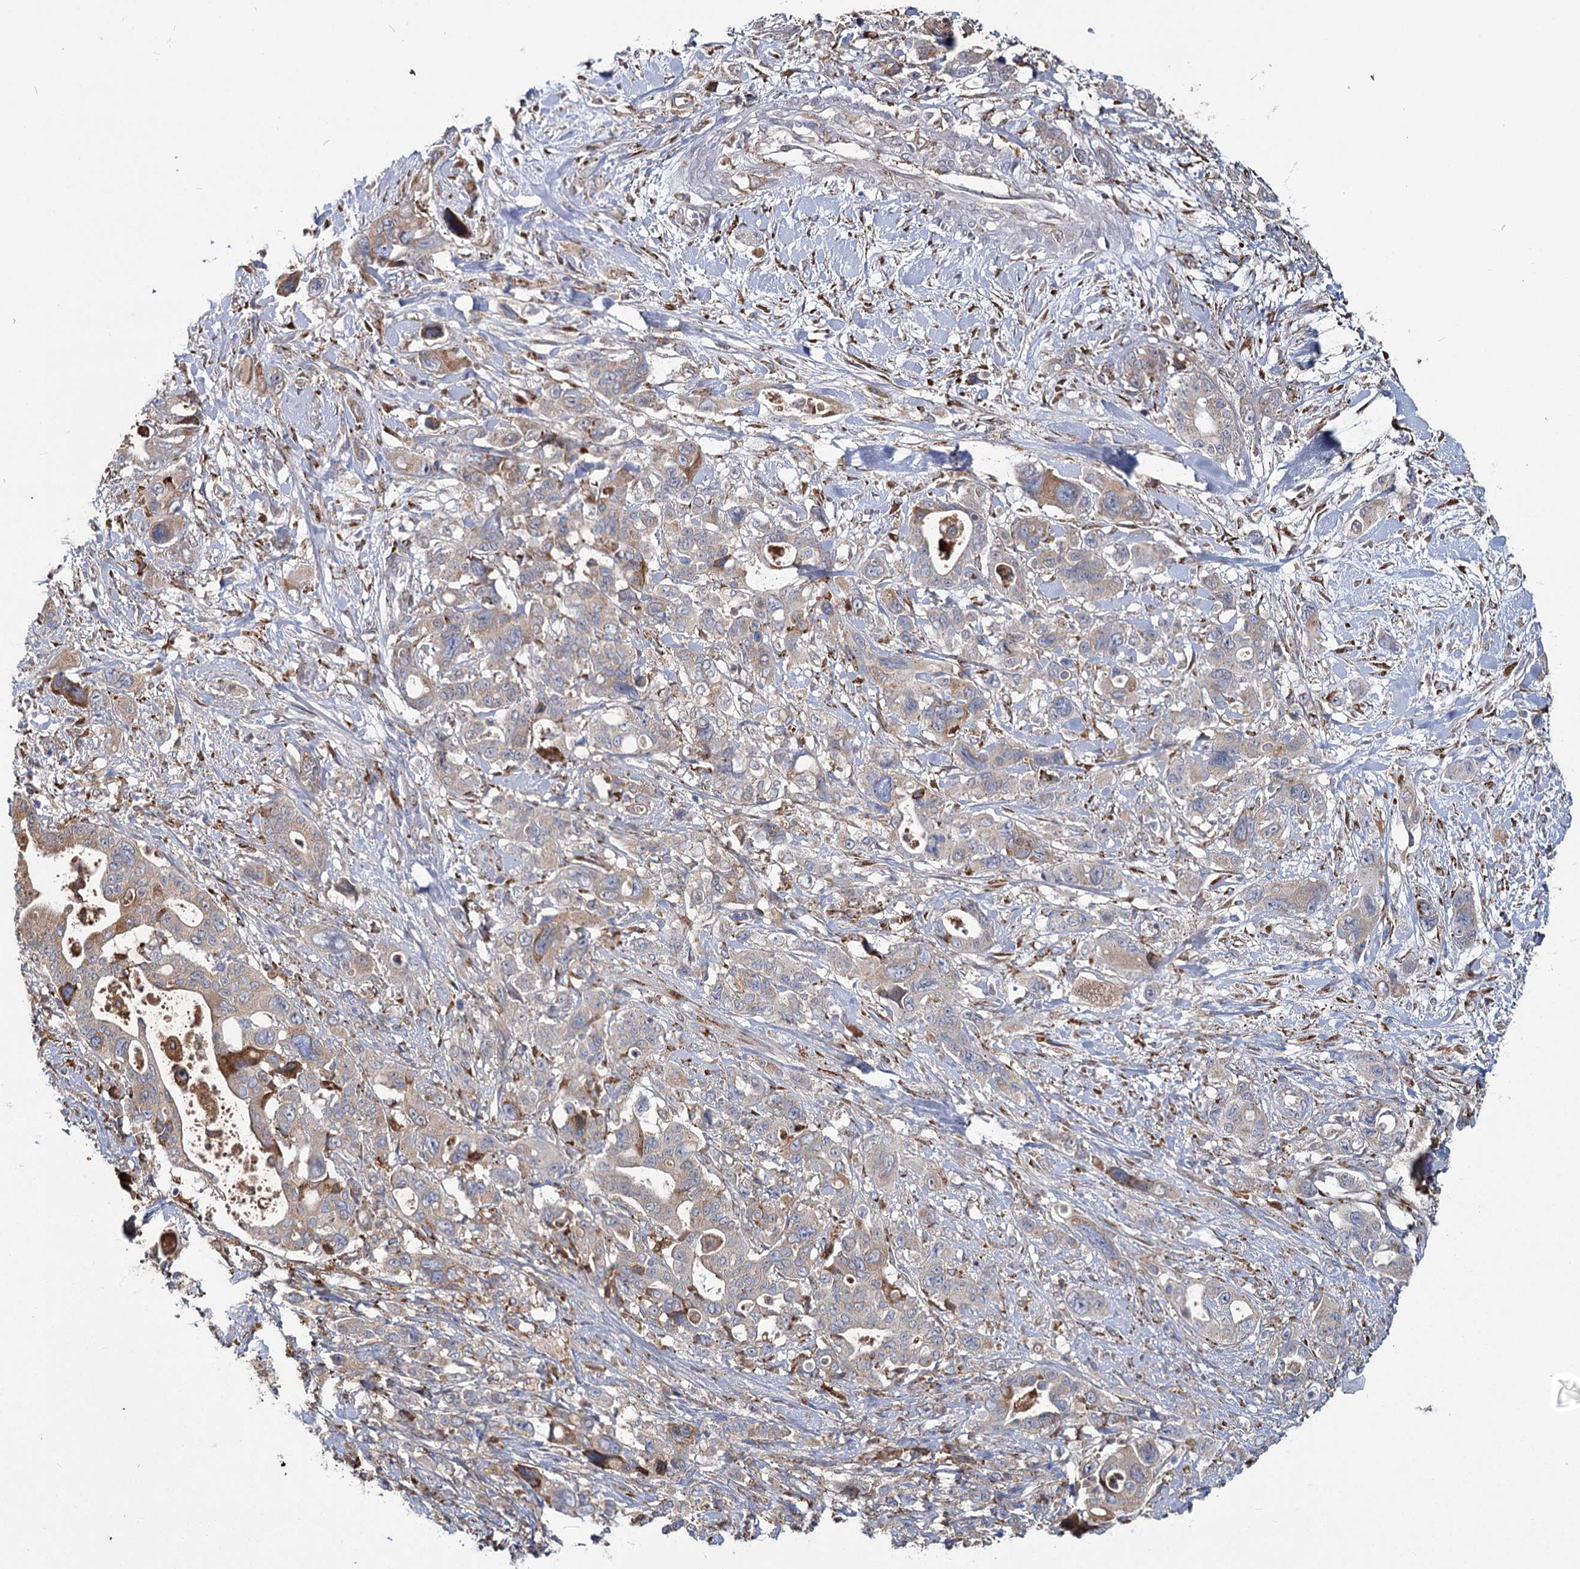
{"staining": {"intensity": "strong", "quantity": "25%-75%", "location": "cytoplasmic/membranous"}, "tissue": "pancreatic cancer", "cell_type": "Tumor cells", "image_type": "cancer", "snomed": [{"axis": "morphology", "description": "Adenocarcinoma, NOS"}, {"axis": "topography", "description": "Pancreas"}], "caption": "About 25%-75% of tumor cells in human pancreatic cancer (adenocarcinoma) exhibit strong cytoplasmic/membranous protein positivity as visualized by brown immunohistochemical staining.", "gene": "ZCCHC9", "patient": {"sex": "male", "age": 46}}